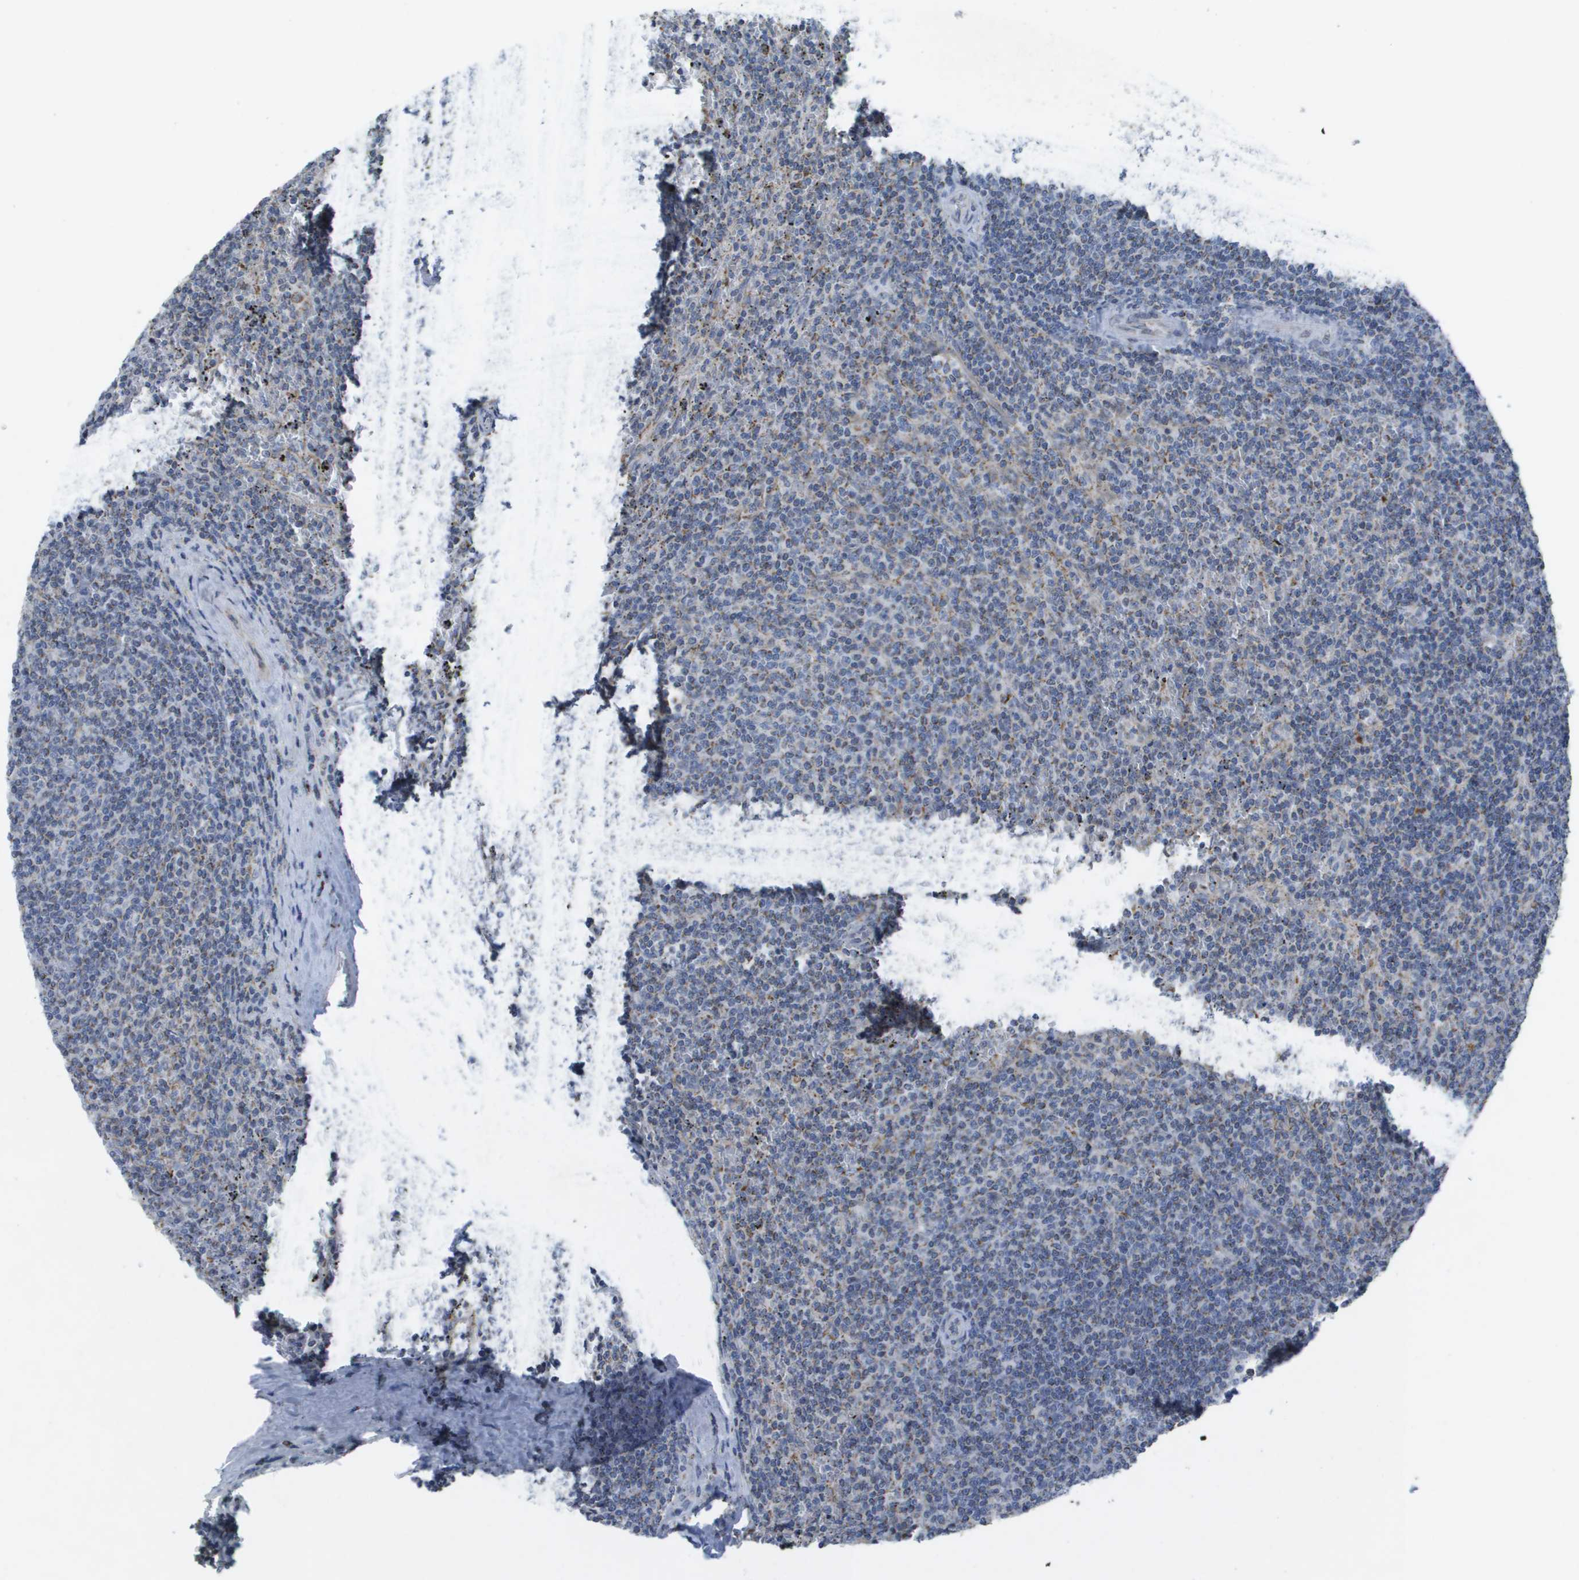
{"staining": {"intensity": "negative", "quantity": "none", "location": "none"}, "tissue": "lymphoma", "cell_type": "Tumor cells", "image_type": "cancer", "snomed": [{"axis": "morphology", "description": "Malignant lymphoma, non-Hodgkin's type, Low grade"}, {"axis": "topography", "description": "Spleen"}], "caption": "Tumor cells are negative for protein expression in human malignant lymphoma, non-Hodgkin's type (low-grade).", "gene": "TMEM223", "patient": {"sex": "female", "age": 50}}